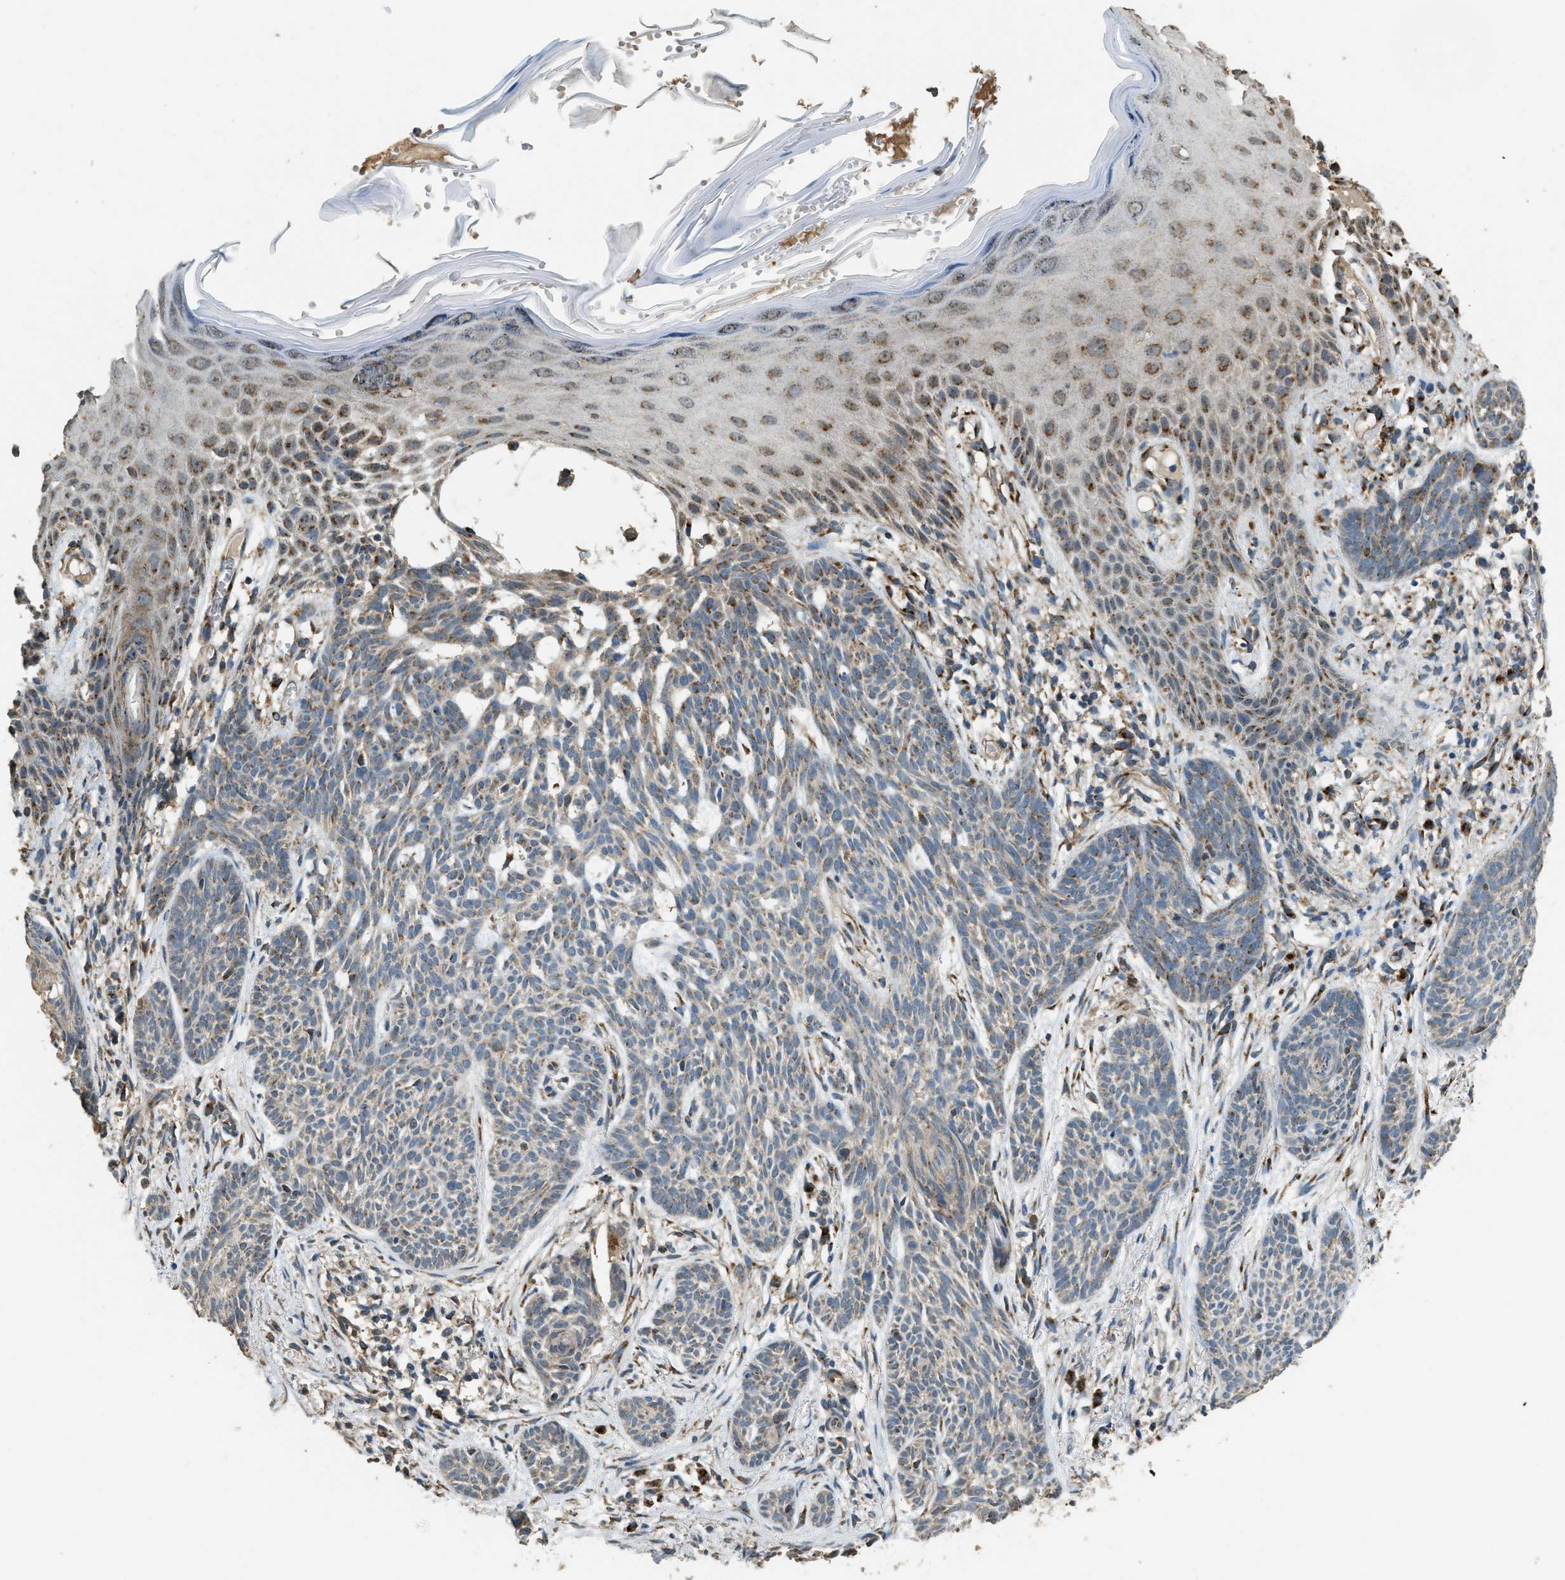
{"staining": {"intensity": "moderate", "quantity": "25%-75%", "location": "cytoplasmic/membranous"}, "tissue": "skin cancer", "cell_type": "Tumor cells", "image_type": "cancer", "snomed": [{"axis": "morphology", "description": "Basal cell carcinoma"}, {"axis": "topography", "description": "Skin"}], "caption": "Human skin basal cell carcinoma stained with a brown dye reveals moderate cytoplasmic/membranous positive positivity in about 25%-75% of tumor cells.", "gene": "IPO7", "patient": {"sex": "female", "age": 59}}